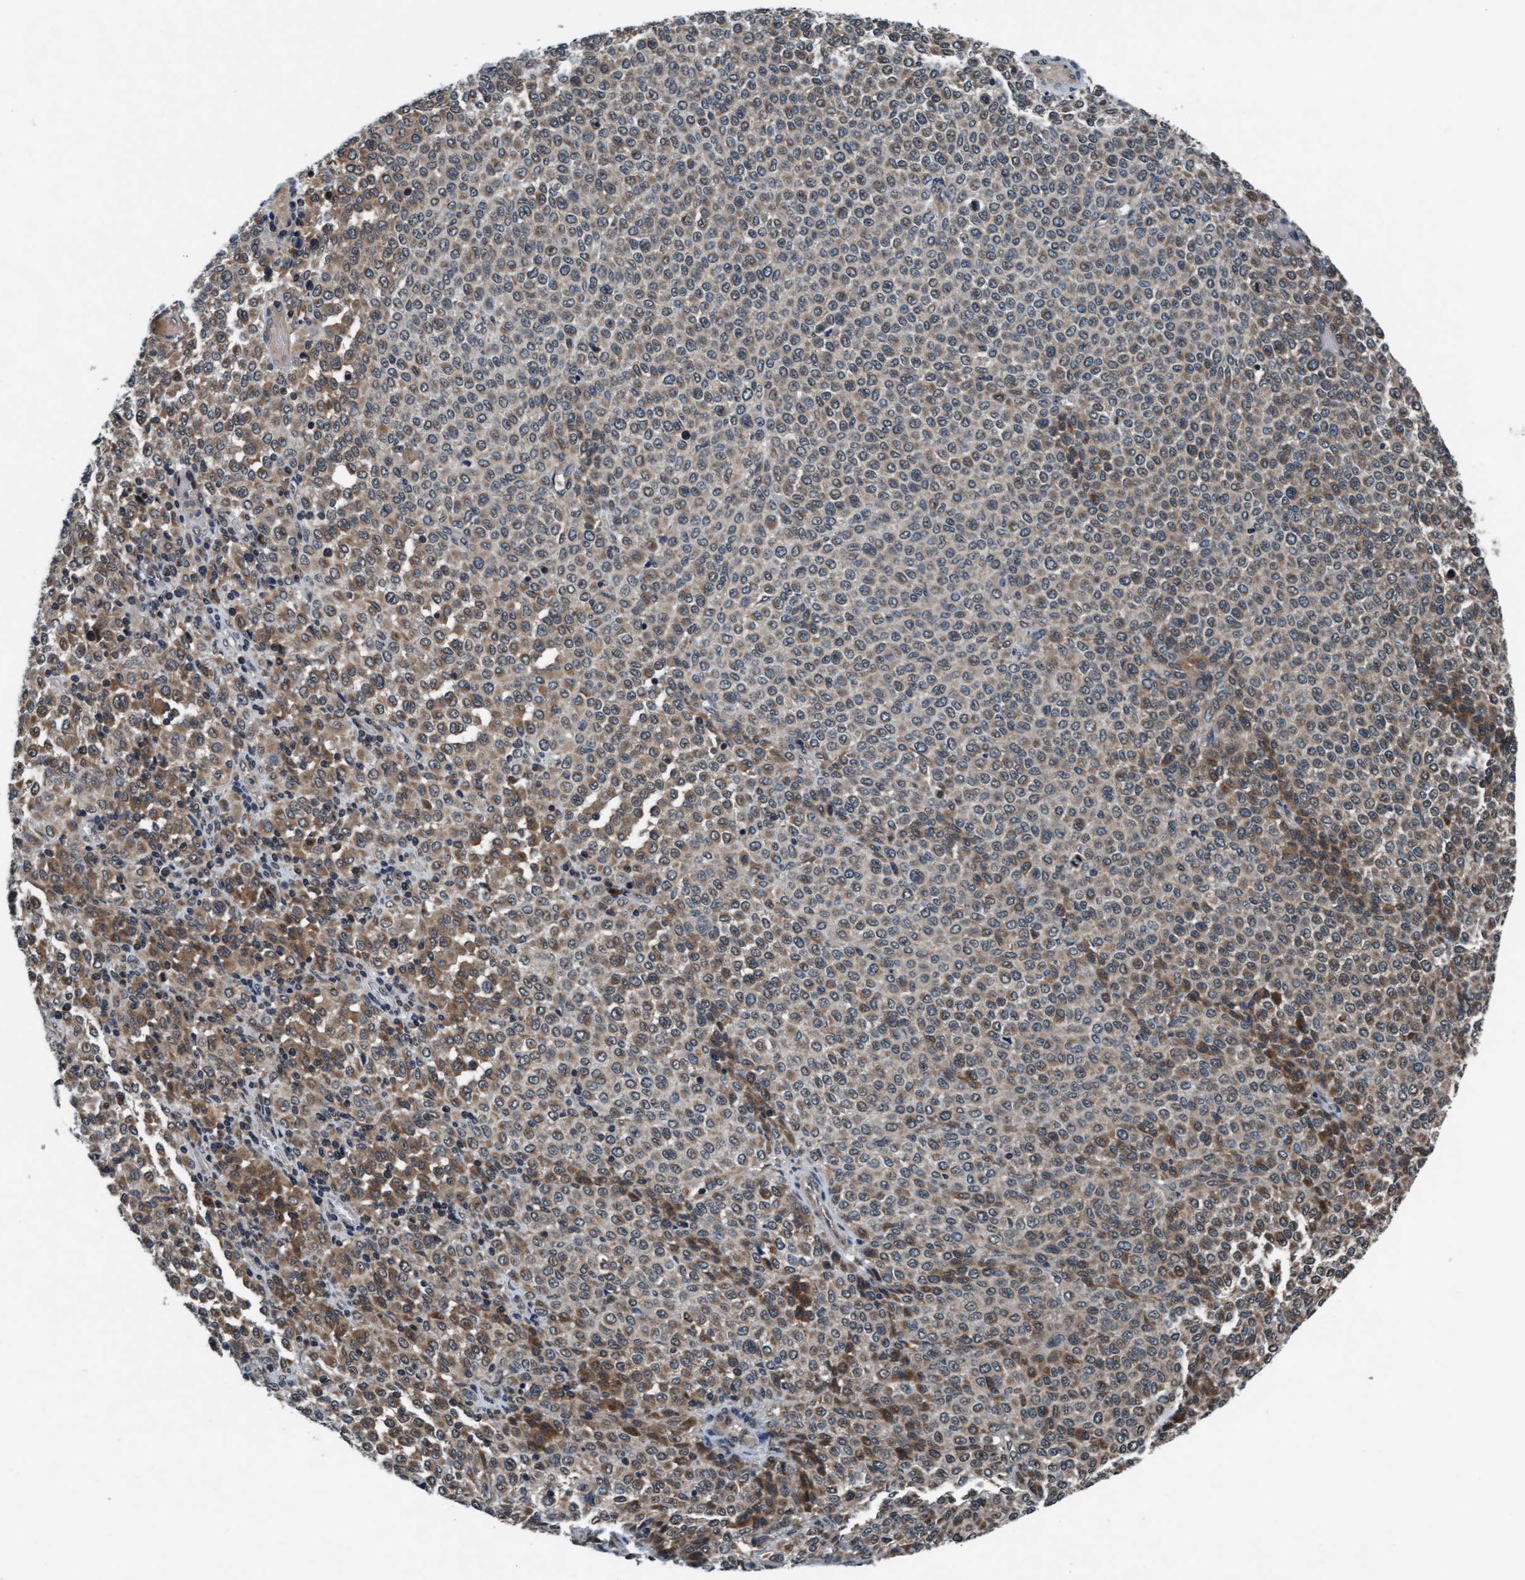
{"staining": {"intensity": "moderate", "quantity": "25%-75%", "location": "cytoplasmic/membranous,nuclear"}, "tissue": "melanoma", "cell_type": "Tumor cells", "image_type": "cancer", "snomed": [{"axis": "morphology", "description": "Malignant melanoma, Metastatic site"}, {"axis": "topography", "description": "Pancreas"}], "caption": "Immunohistochemistry photomicrograph of human malignant melanoma (metastatic site) stained for a protein (brown), which reveals medium levels of moderate cytoplasmic/membranous and nuclear expression in approximately 25%-75% of tumor cells.", "gene": "WASF1", "patient": {"sex": "female", "age": 30}}